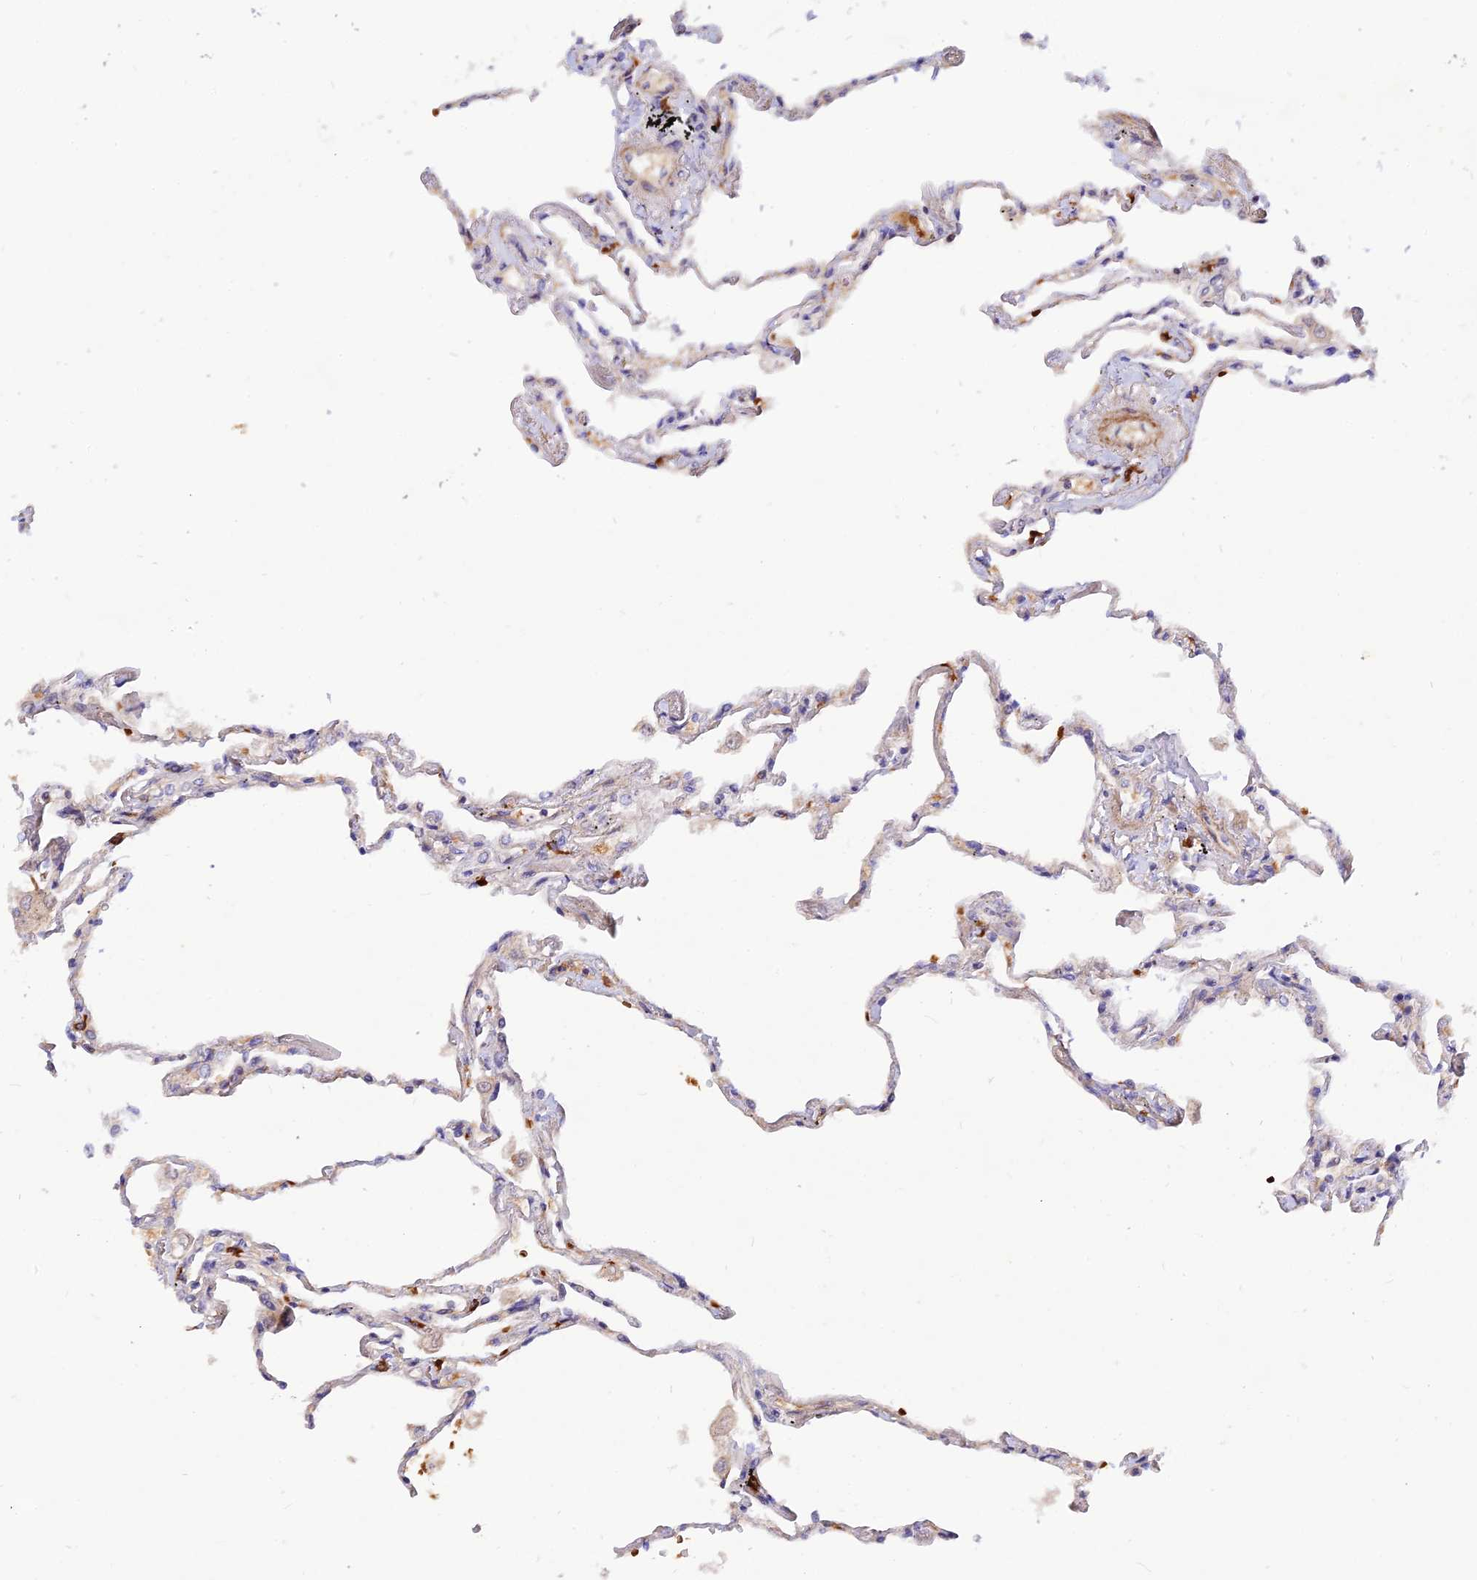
{"staining": {"intensity": "moderate", "quantity": "<25%", "location": "cytoplasmic/membranous"}, "tissue": "lung", "cell_type": "Alveolar cells", "image_type": "normal", "snomed": [{"axis": "morphology", "description": "Normal tissue, NOS"}, {"axis": "topography", "description": "Lung"}], "caption": "A high-resolution histopathology image shows immunohistochemistry staining of benign lung, which exhibits moderate cytoplasmic/membranous expression in approximately <25% of alveolar cells.", "gene": "WDFY4", "patient": {"sex": "female", "age": 67}}